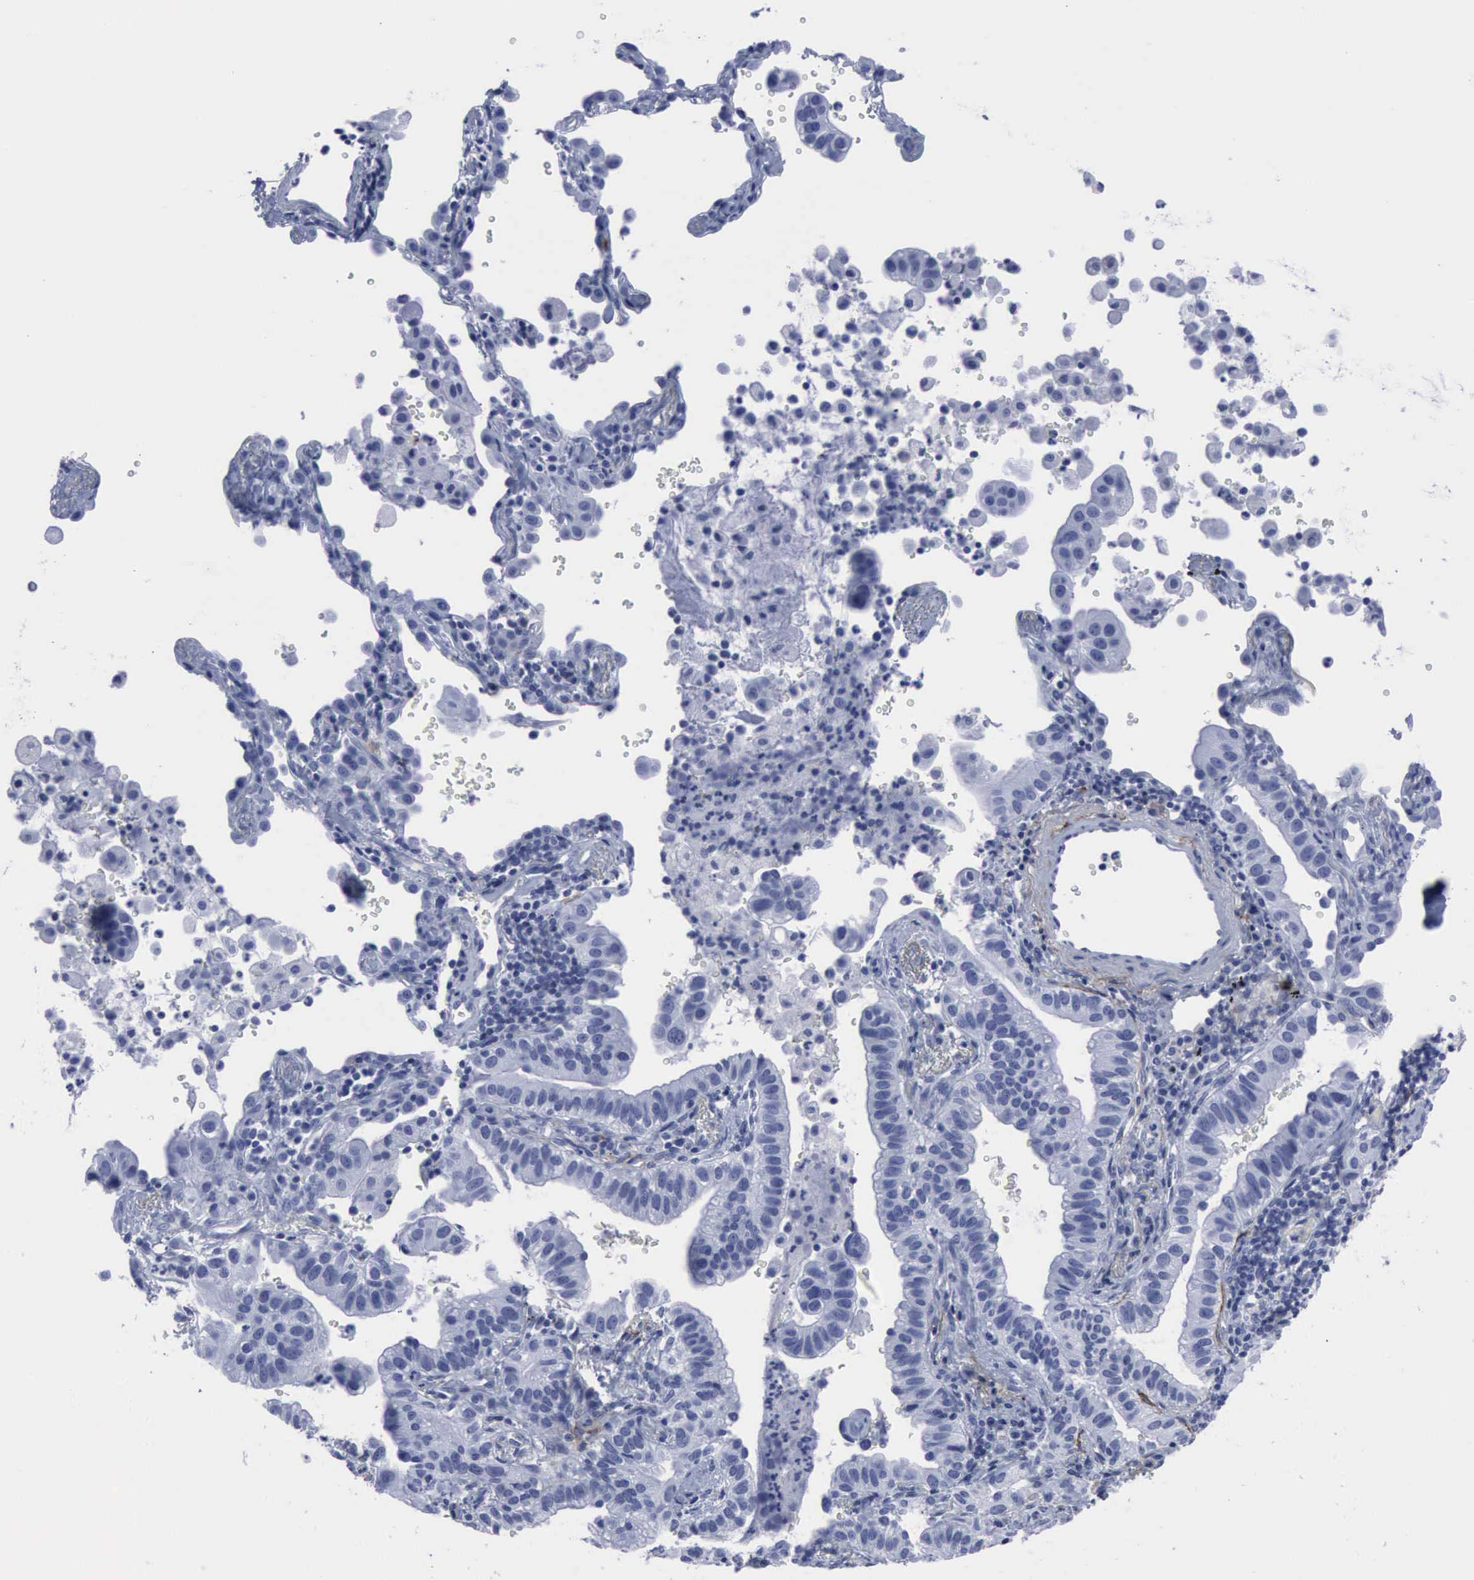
{"staining": {"intensity": "negative", "quantity": "none", "location": "none"}, "tissue": "lung cancer", "cell_type": "Tumor cells", "image_type": "cancer", "snomed": [{"axis": "morphology", "description": "Adenocarcinoma, NOS"}, {"axis": "topography", "description": "Lung"}], "caption": "A micrograph of lung cancer stained for a protein shows no brown staining in tumor cells.", "gene": "NGFR", "patient": {"sex": "female", "age": 50}}